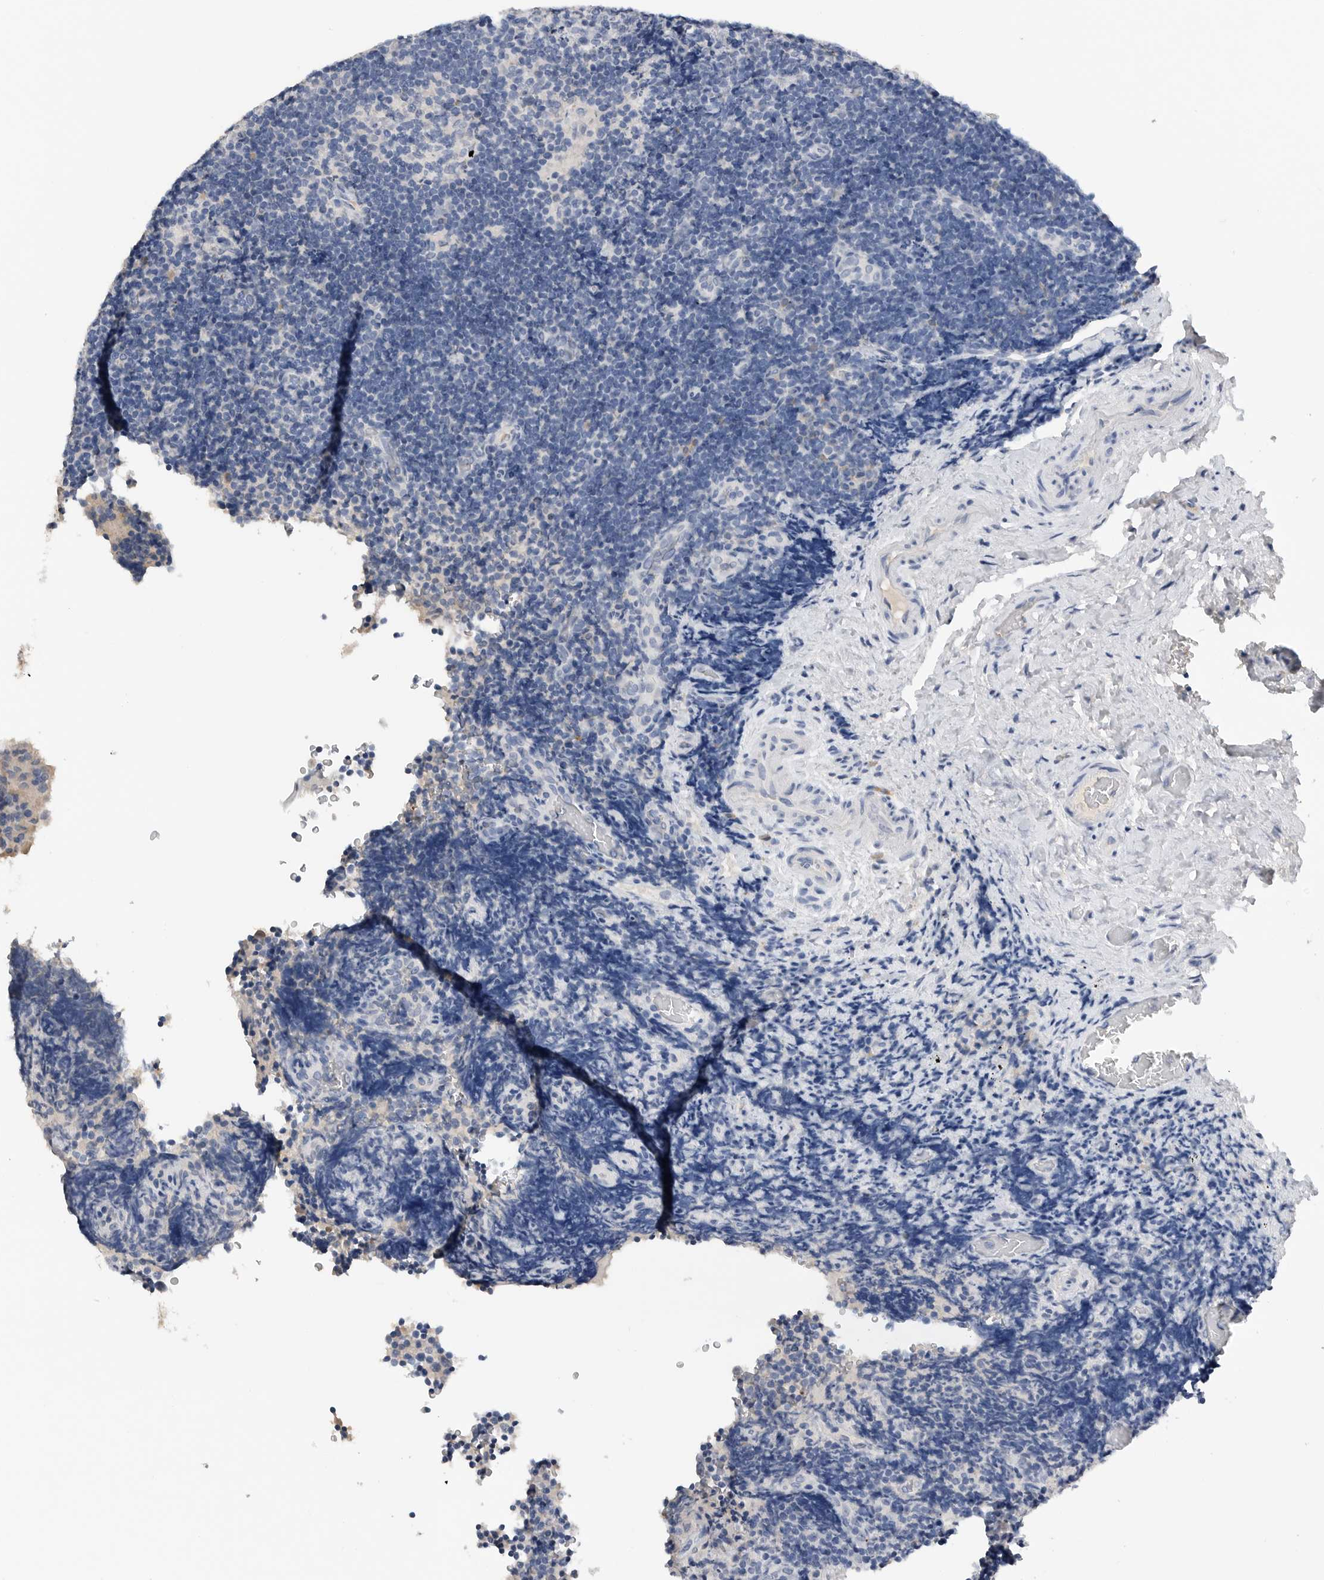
{"staining": {"intensity": "negative", "quantity": "none", "location": "none"}, "tissue": "lymphoma", "cell_type": "Tumor cells", "image_type": "cancer", "snomed": [{"axis": "morphology", "description": "Malignant lymphoma, non-Hodgkin's type, High grade"}, {"axis": "topography", "description": "Tonsil"}], "caption": "Protein analysis of high-grade malignant lymphoma, non-Hodgkin's type shows no significant expression in tumor cells.", "gene": "FABP6", "patient": {"sex": "female", "age": 36}}